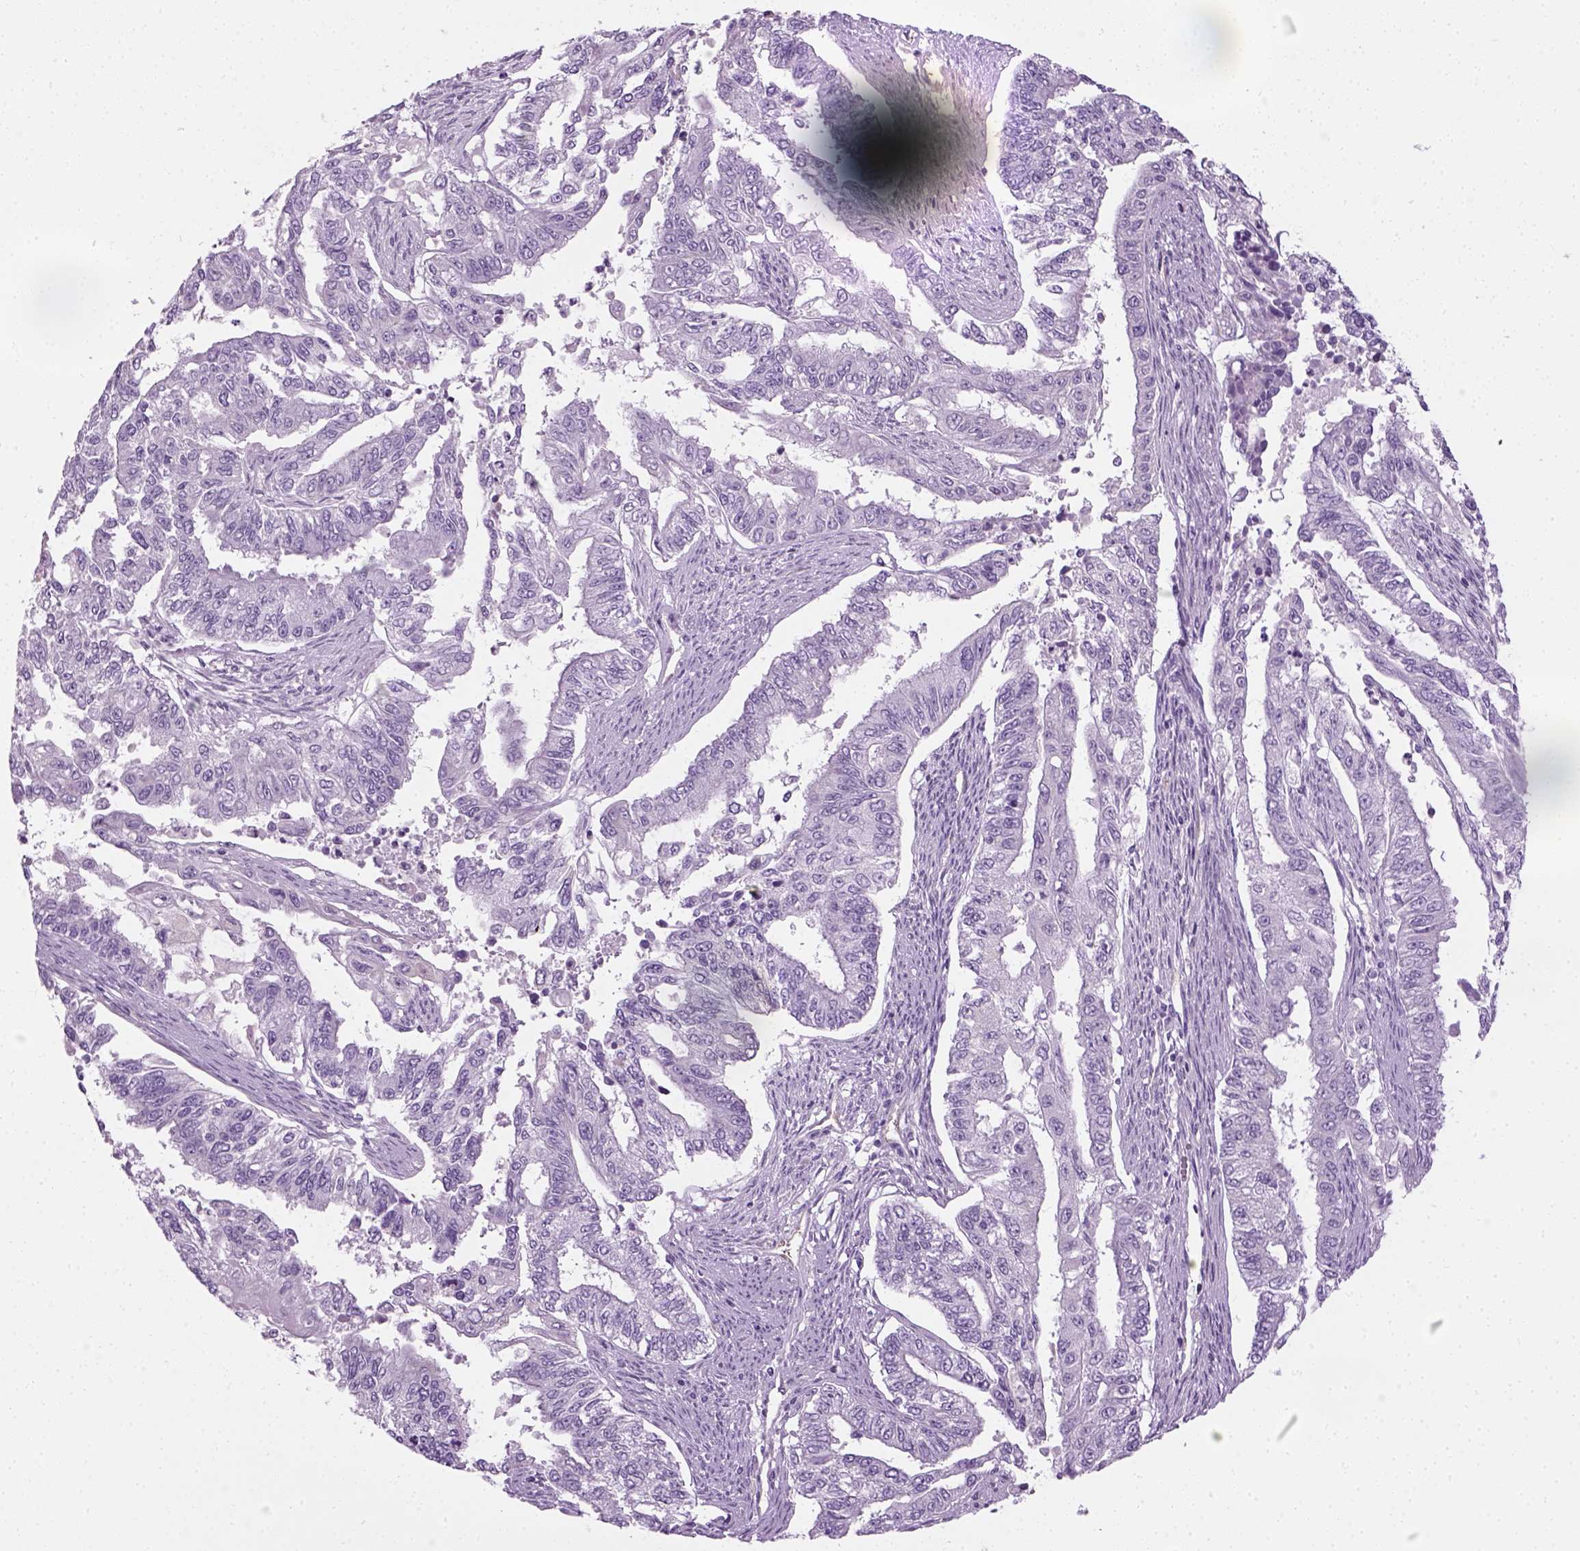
{"staining": {"intensity": "negative", "quantity": "none", "location": "none"}, "tissue": "endometrial cancer", "cell_type": "Tumor cells", "image_type": "cancer", "snomed": [{"axis": "morphology", "description": "Adenocarcinoma, NOS"}, {"axis": "topography", "description": "Uterus"}], "caption": "IHC image of endometrial adenocarcinoma stained for a protein (brown), which exhibits no staining in tumor cells.", "gene": "CIBAR2", "patient": {"sex": "female", "age": 59}}